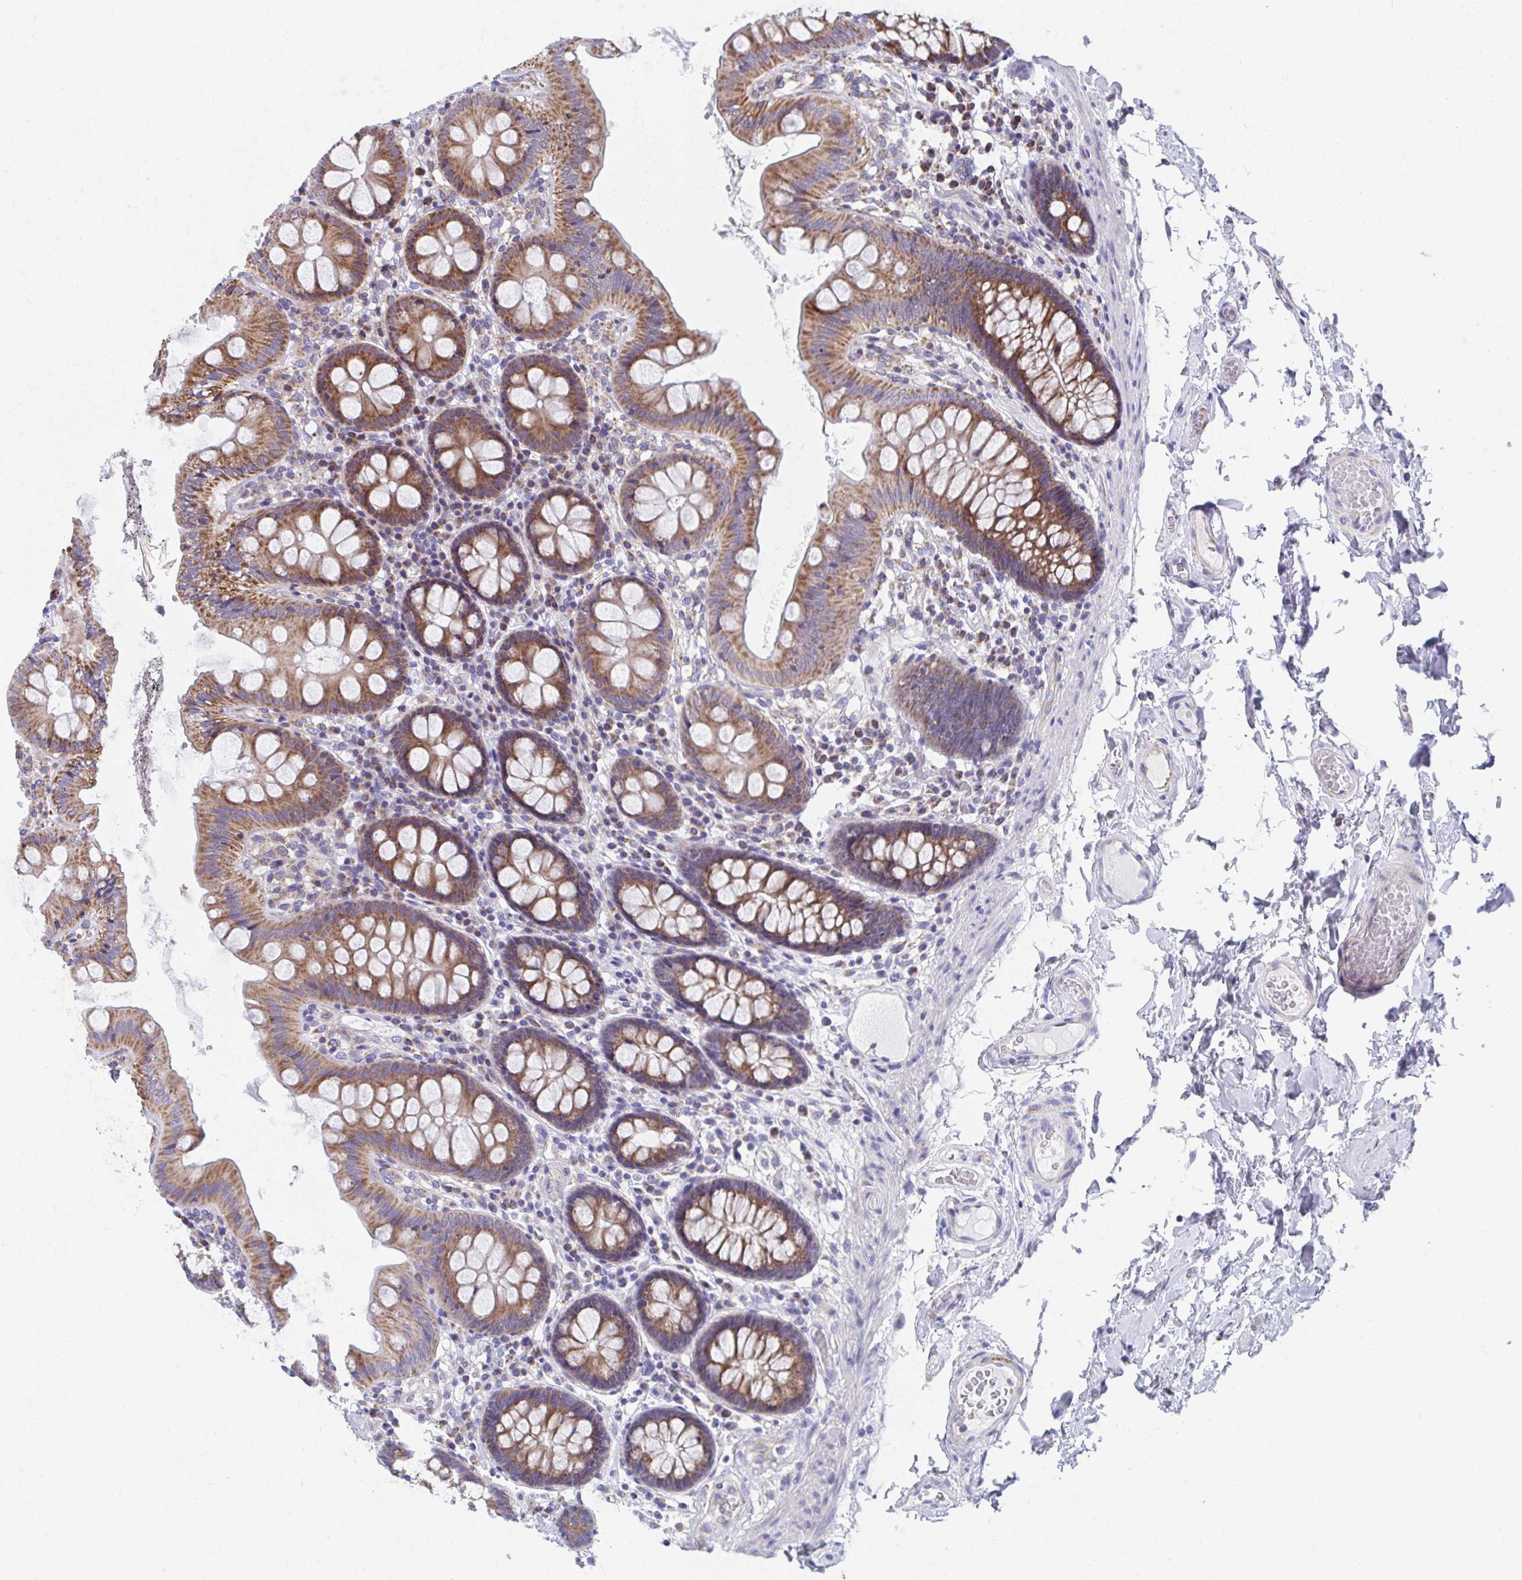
{"staining": {"intensity": "negative", "quantity": "none", "location": "none"}, "tissue": "colon", "cell_type": "Endothelial cells", "image_type": "normal", "snomed": [{"axis": "morphology", "description": "Normal tissue, NOS"}, {"axis": "topography", "description": "Colon"}], "caption": "Protein analysis of benign colon displays no significant positivity in endothelial cells. (Brightfield microscopy of DAB (3,3'-diaminobenzidine) immunohistochemistry at high magnification).", "gene": "RCC1L", "patient": {"sex": "male", "age": 84}}